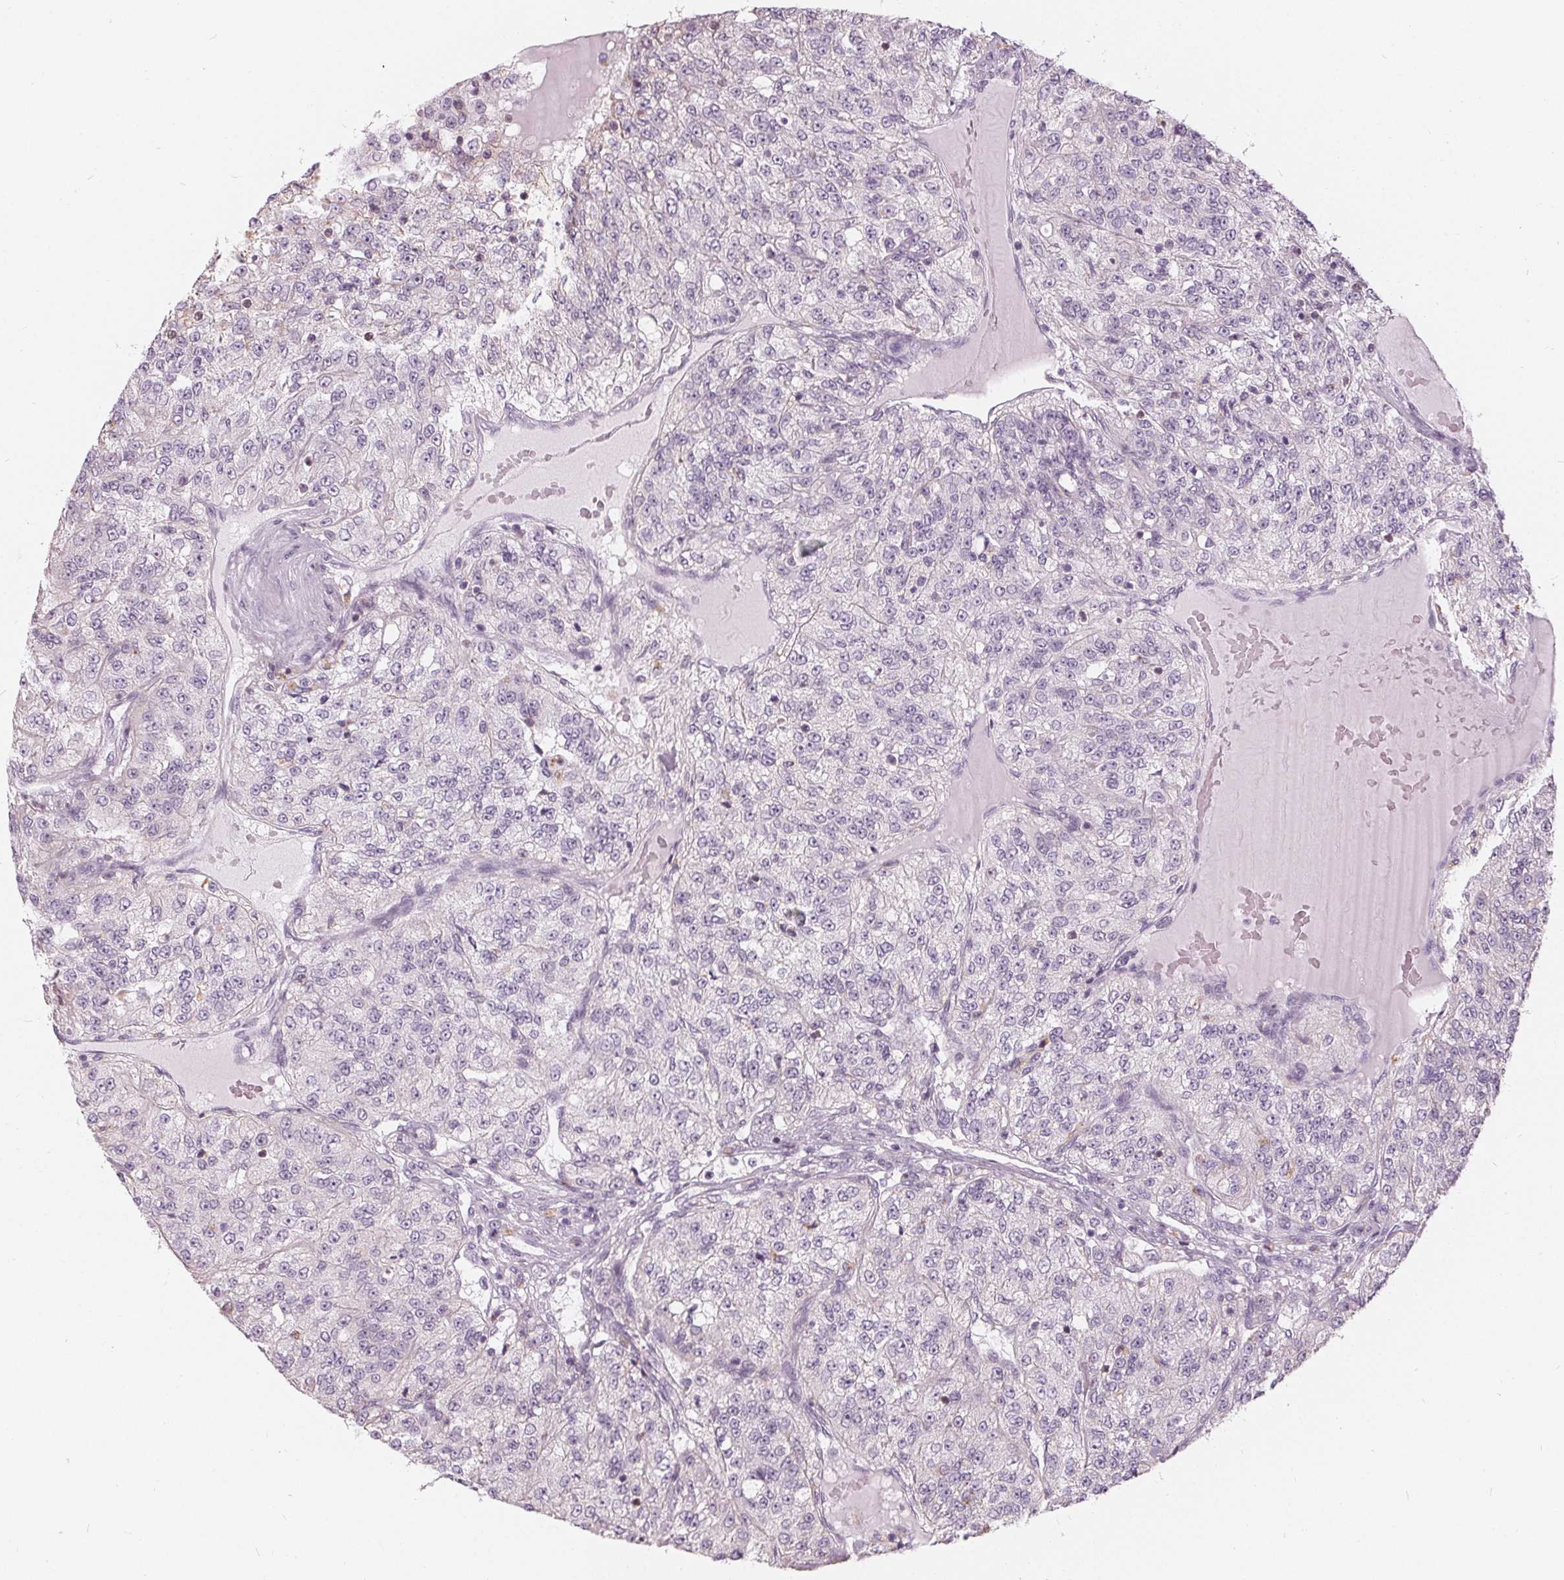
{"staining": {"intensity": "negative", "quantity": "none", "location": "none"}, "tissue": "renal cancer", "cell_type": "Tumor cells", "image_type": "cancer", "snomed": [{"axis": "morphology", "description": "Adenocarcinoma, NOS"}, {"axis": "topography", "description": "Kidney"}], "caption": "A histopathology image of human renal cancer is negative for staining in tumor cells. (DAB IHC visualized using brightfield microscopy, high magnification).", "gene": "HOPX", "patient": {"sex": "female", "age": 63}}